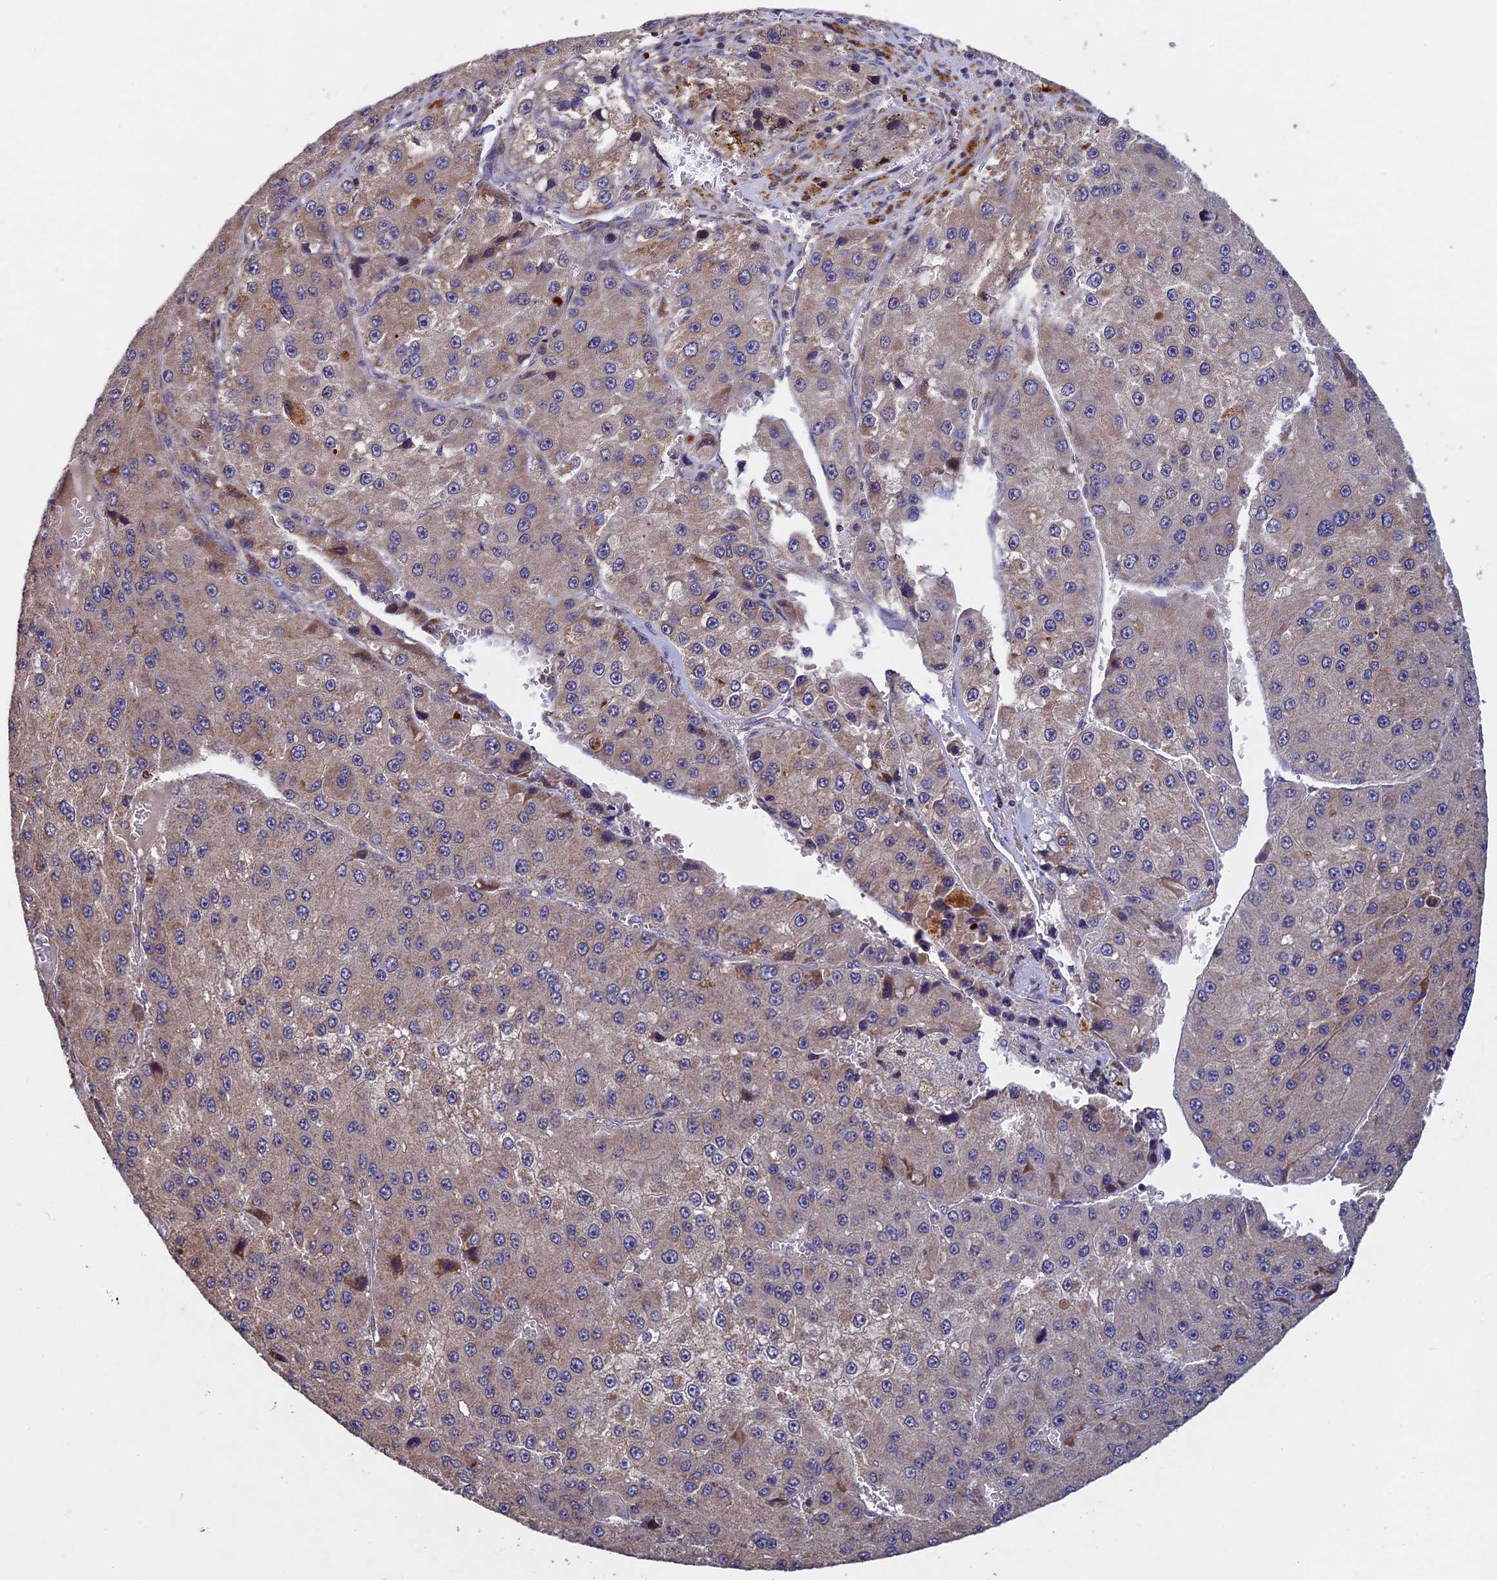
{"staining": {"intensity": "weak", "quantity": "<25%", "location": "cytoplasmic/membranous"}, "tissue": "liver cancer", "cell_type": "Tumor cells", "image_type": "cancer", "snomed": [{"axis": "morphology", "description": "Carcinoma, Hepatocellular, NOS"}, {"axis": "topography", "description": "Liver"}], "caption": "An immunohistochemistry micrograph of liver cancer is shown. There is no staining in tumor cells of liver cancer.", "gene": "RNF17", "patient": {"sex": "female", "age": 73}}